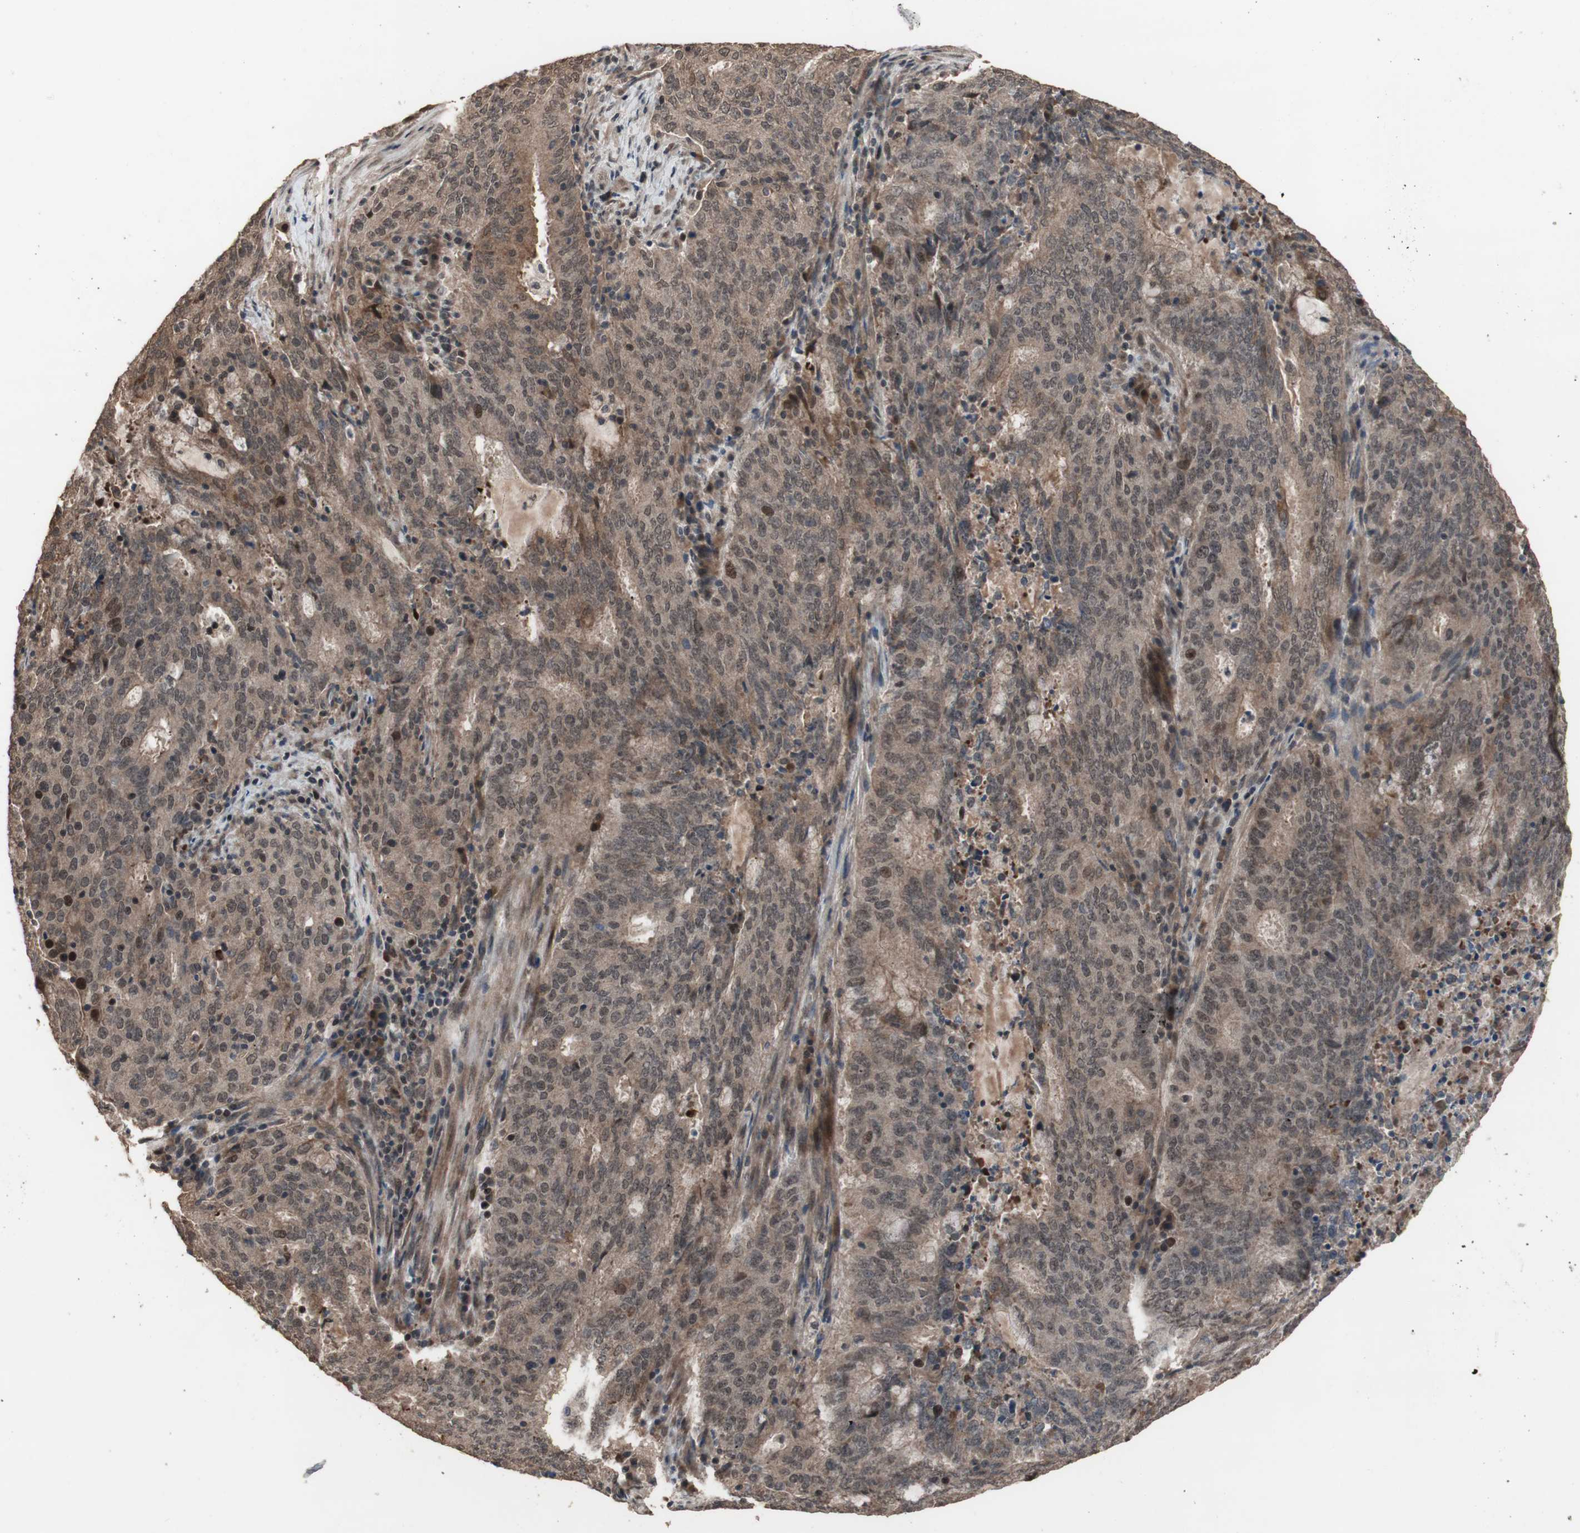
{"staining": {"intensity": "moderate", "quantity": ">75%", "location": "cytoplasmic/membranous,nuclear"}, "tissue": "cervical cancer", "cell_type": "Tumor cells", "image_type": "cancer", "snomed": [{"axis": "morphology", "description": "Adenocarcinoma, NOS"}, {"axis": "topography", "description": "Cervix"}], "caption": "Immunohistochemical staining of human cervical cancer (adenocarcinoma) reveals medium levels of moderate cytoplasmic/membranous and nuclear positivity in about >75% of tumor cells.", "gene": "KANSL1", "patient": {"sex": "female", "age": 44}}